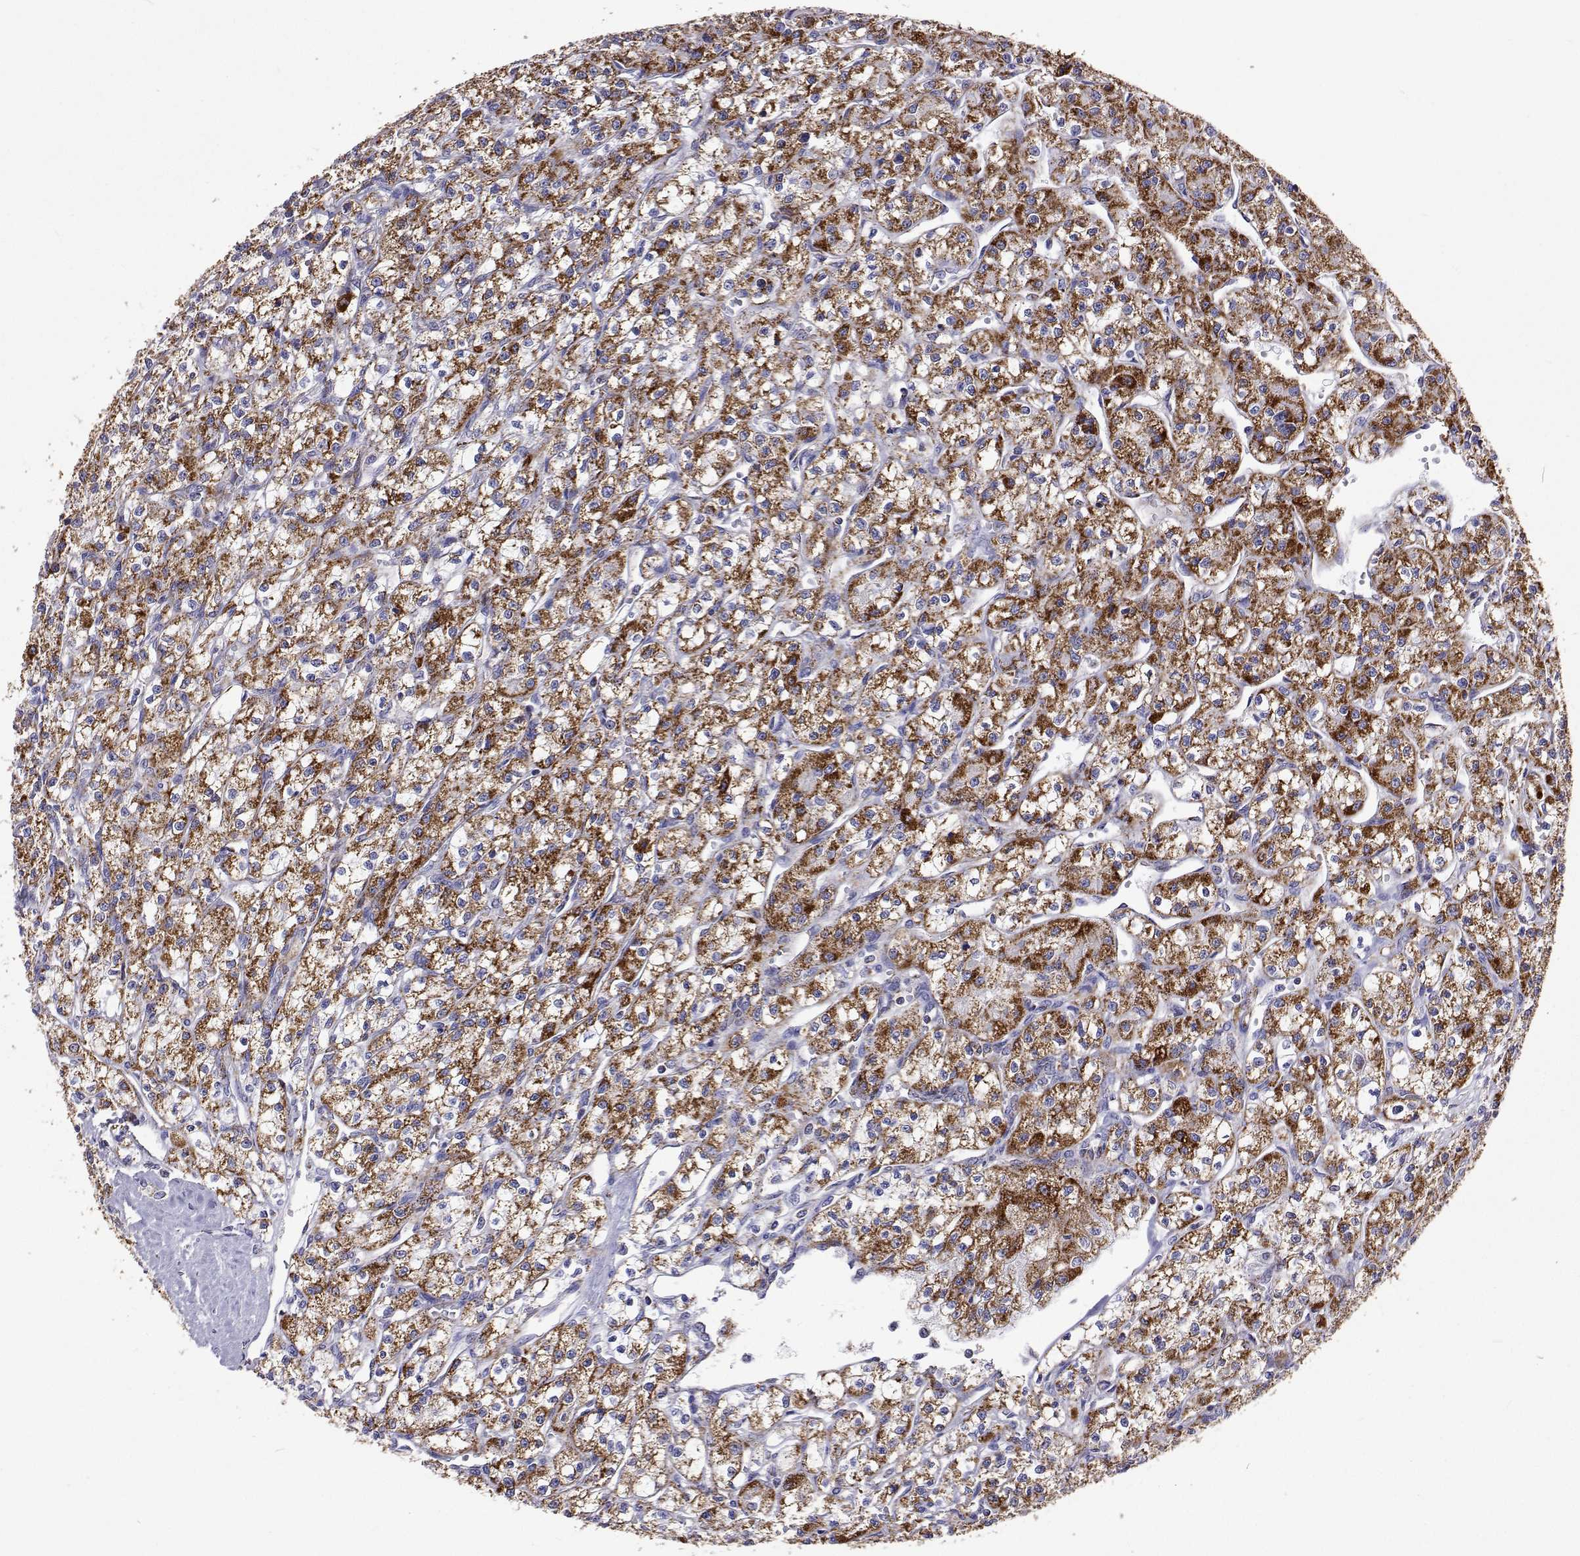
{"staining": {"intensity": "moderate", "quantity": ">75%", "location": "cytoplasmic/membranous"}, "tissue": "renal cancer", "cell_type": "Tumor cells", "image_type": "cancer", "snomed": [{"axis": "morphology", "description": "Adenocarcinoma, NOS"}, {"axis": "topography", "description": "Kidney"}], "caption": "Protein staining by IHC demonstrates moderate cytoplasmic/membranous positivity in about >75% of tumor cells in renal cancer (adenocarcinoma).", "gene": "MCCC2", "patient": {"sex": "female", "age": 70}}